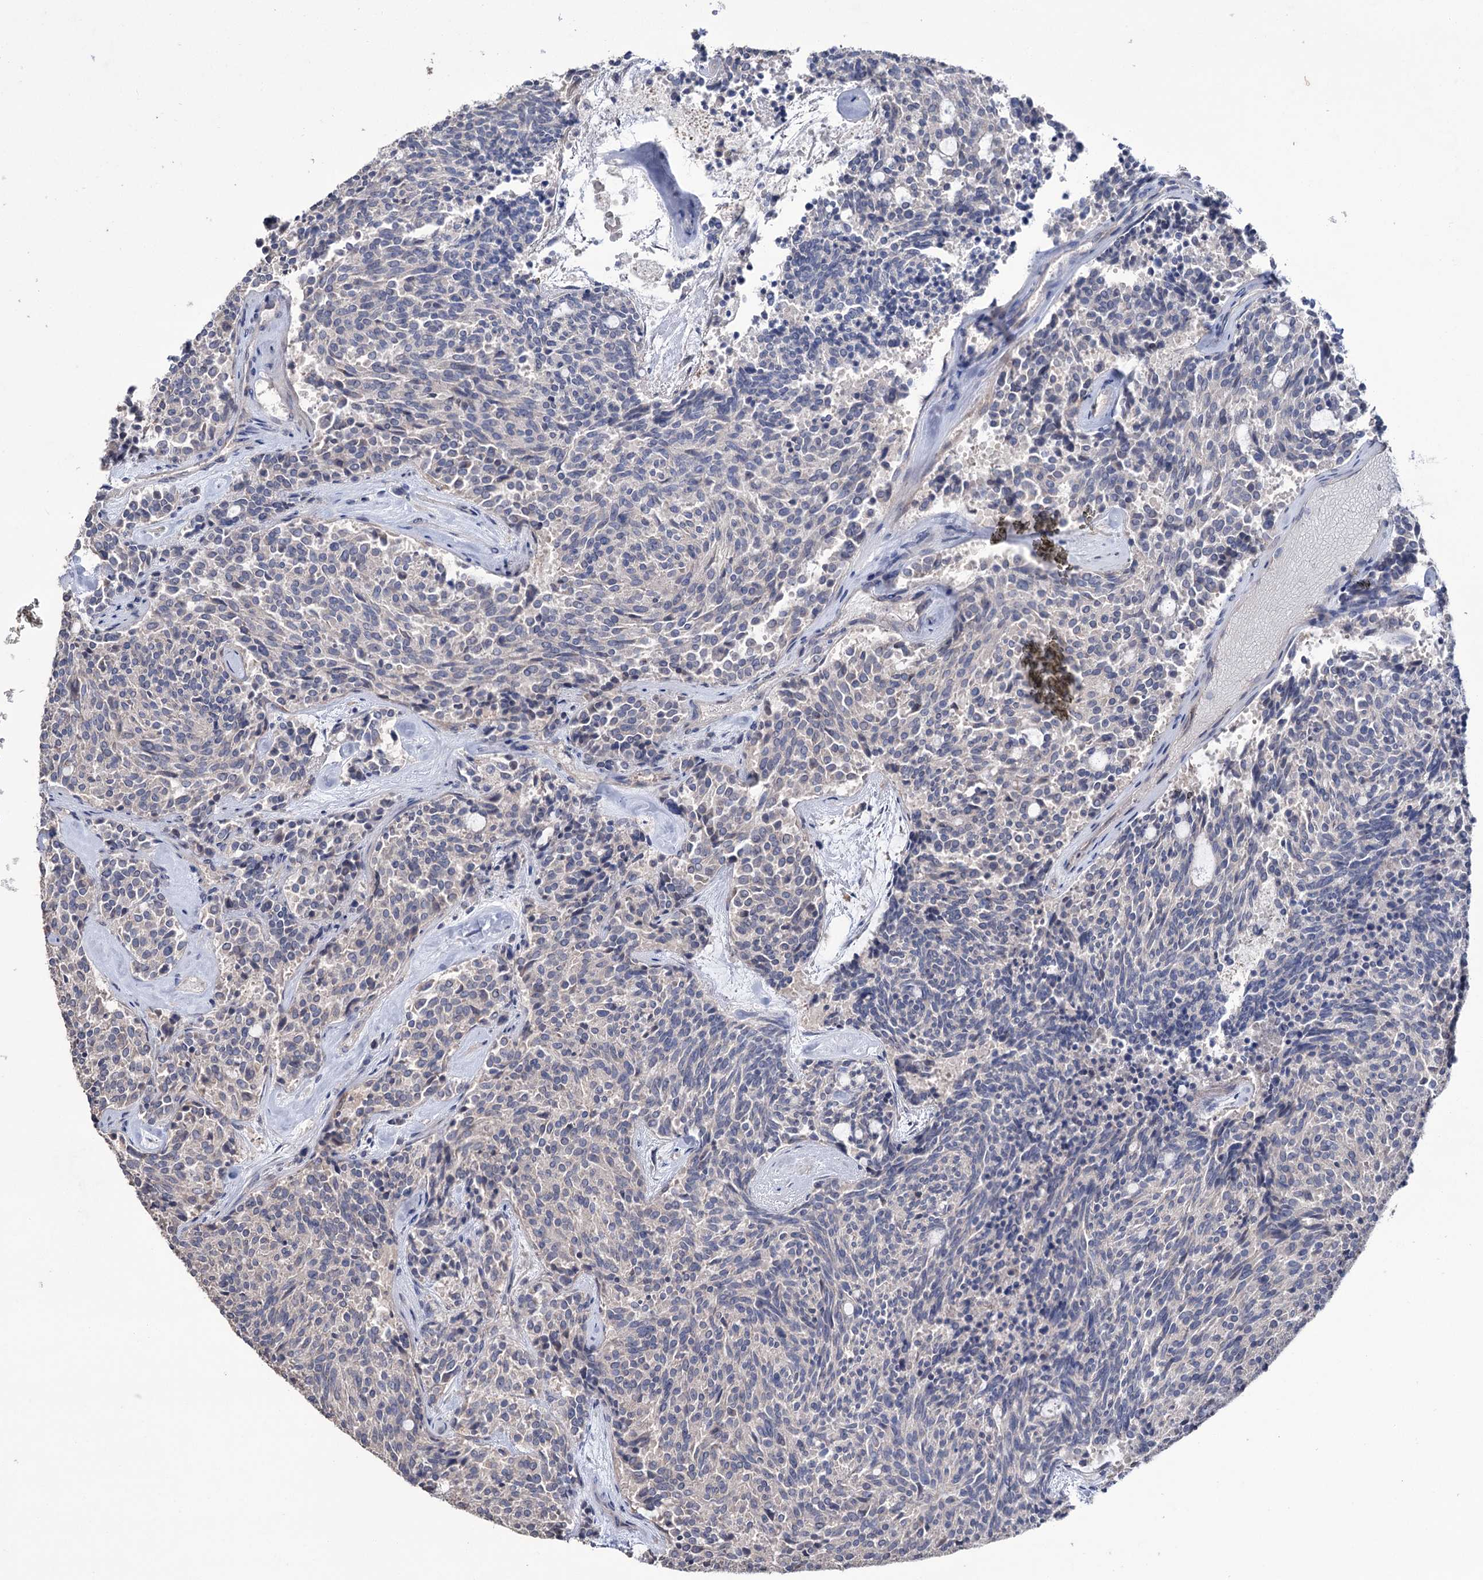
{"staining": {"intensity": "negative", "quantity": "none", "location": "none"}, "tissue": "carcinoid", "cell_type": "Tumor cells", "image_type": "cancer", "snomed": [{"axis": "morphology", "description": "Carcinoid, malignant, NOS"}, {"axis": "topography", "description": "Pancreas"}], "caption": "IHC photomicrograph of neoplastic tissue: carcinoid stained with DAB (3,3'-diaminobenzidine) exhibits no significant protein expression in tumor cells.", "gene": "EPB41L5", "patient": {"sex": "female", "age": 54}}